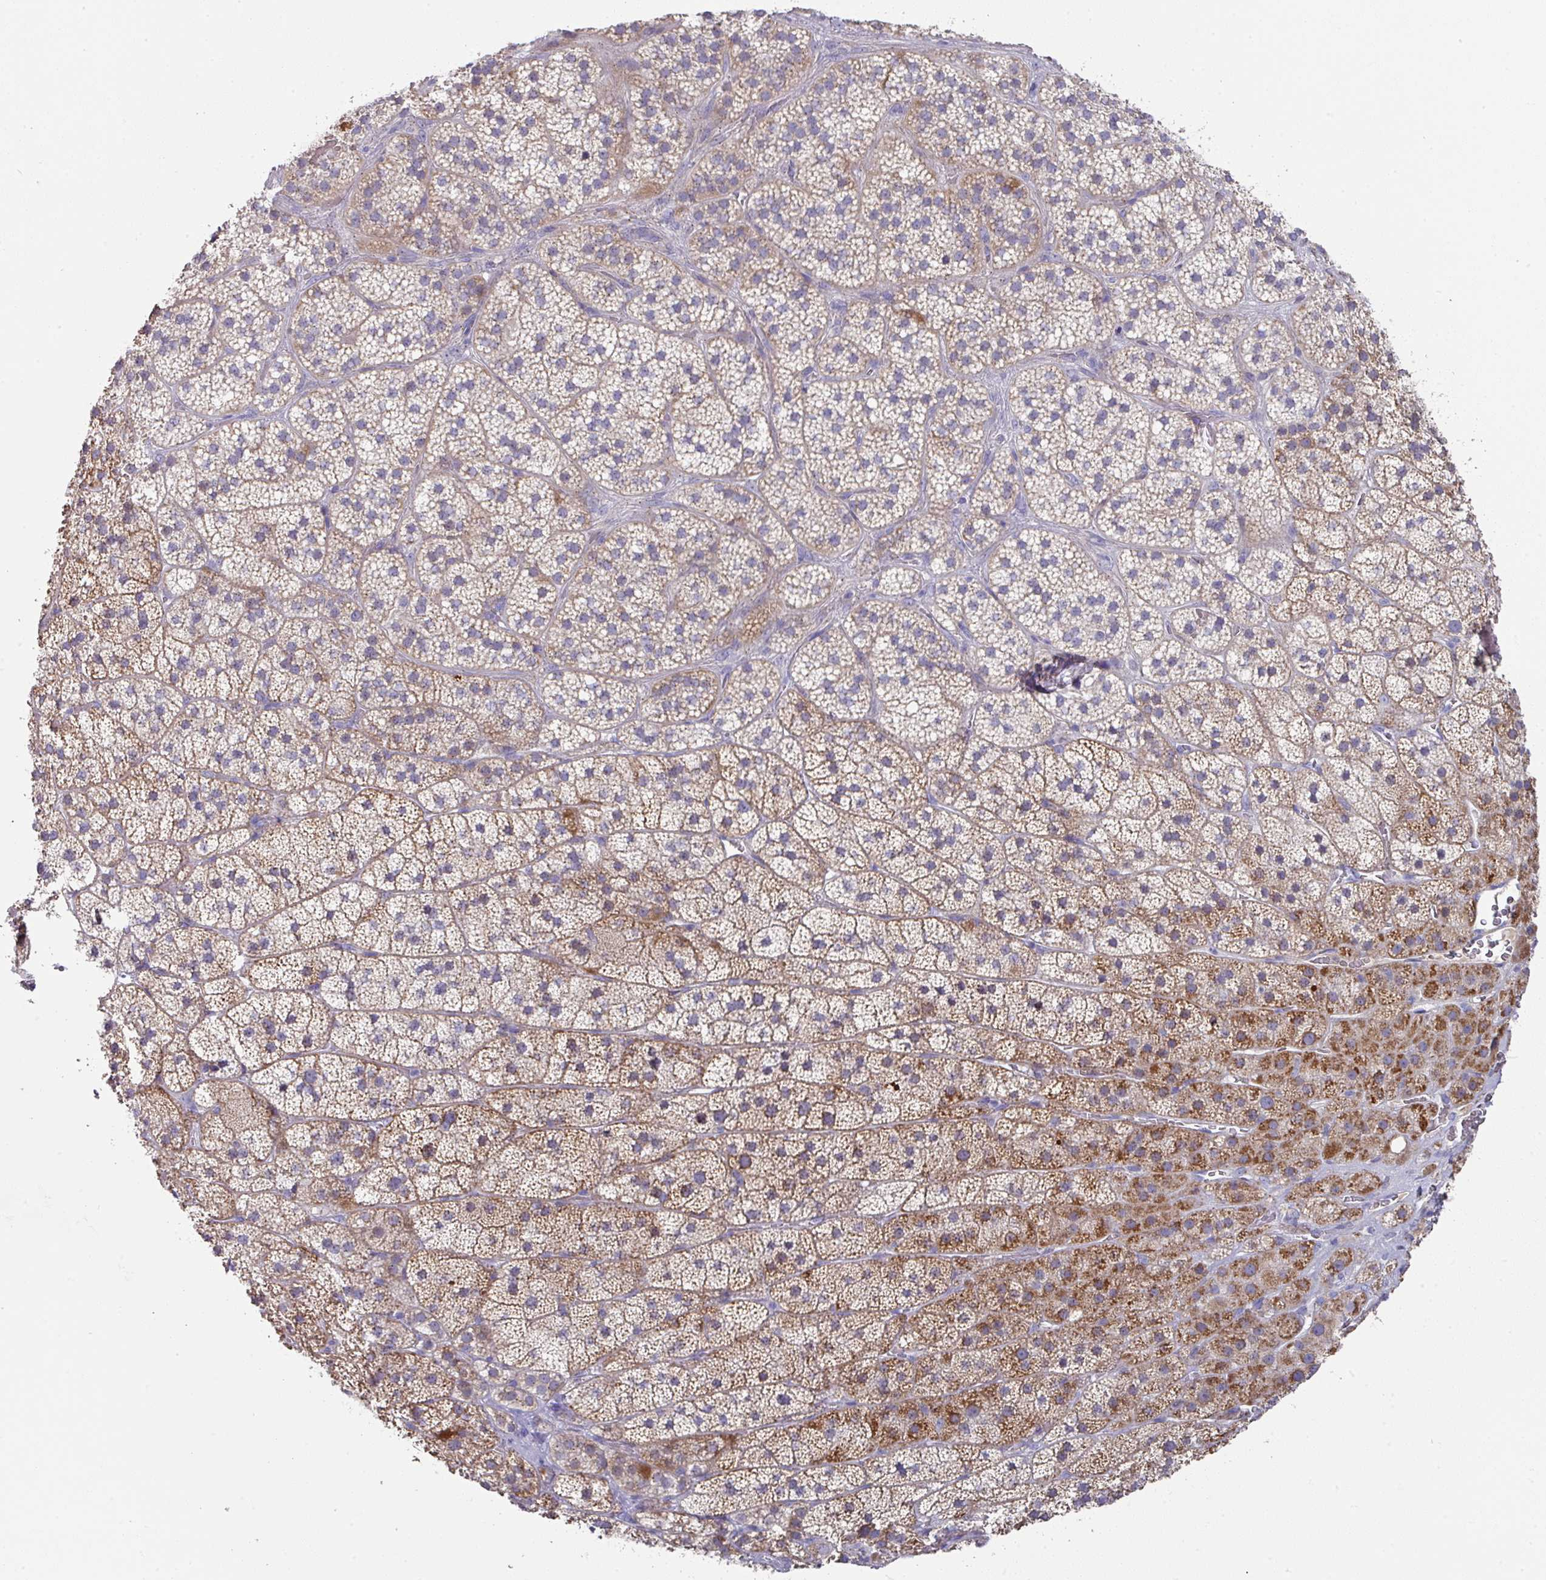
{"staining": {"intensity": "moderate", "quantity": ">75%", "location": "cytoplasmic/membranous"}, "tissue": "adrenal gland", "cell_type": "Glandular cells", "image_type": "normal", "snomed": [{"axis": "morphology", "description": "Normal tissue, NOS"}, {"axis": "topography", "description": "Adrenal gland"}], "caption": "Immunohistochemistry image of normal adrenal gland: human adrenal gland stained using IHC demonstrates medium levels of moderate protein expression localized specifically in the cytoplasmic/membranous of glandular cells, appearing as a cytoplasmic/membranous brown color.", "gene": "IL4R", "patient": {"sex": "male", "age": 57}}